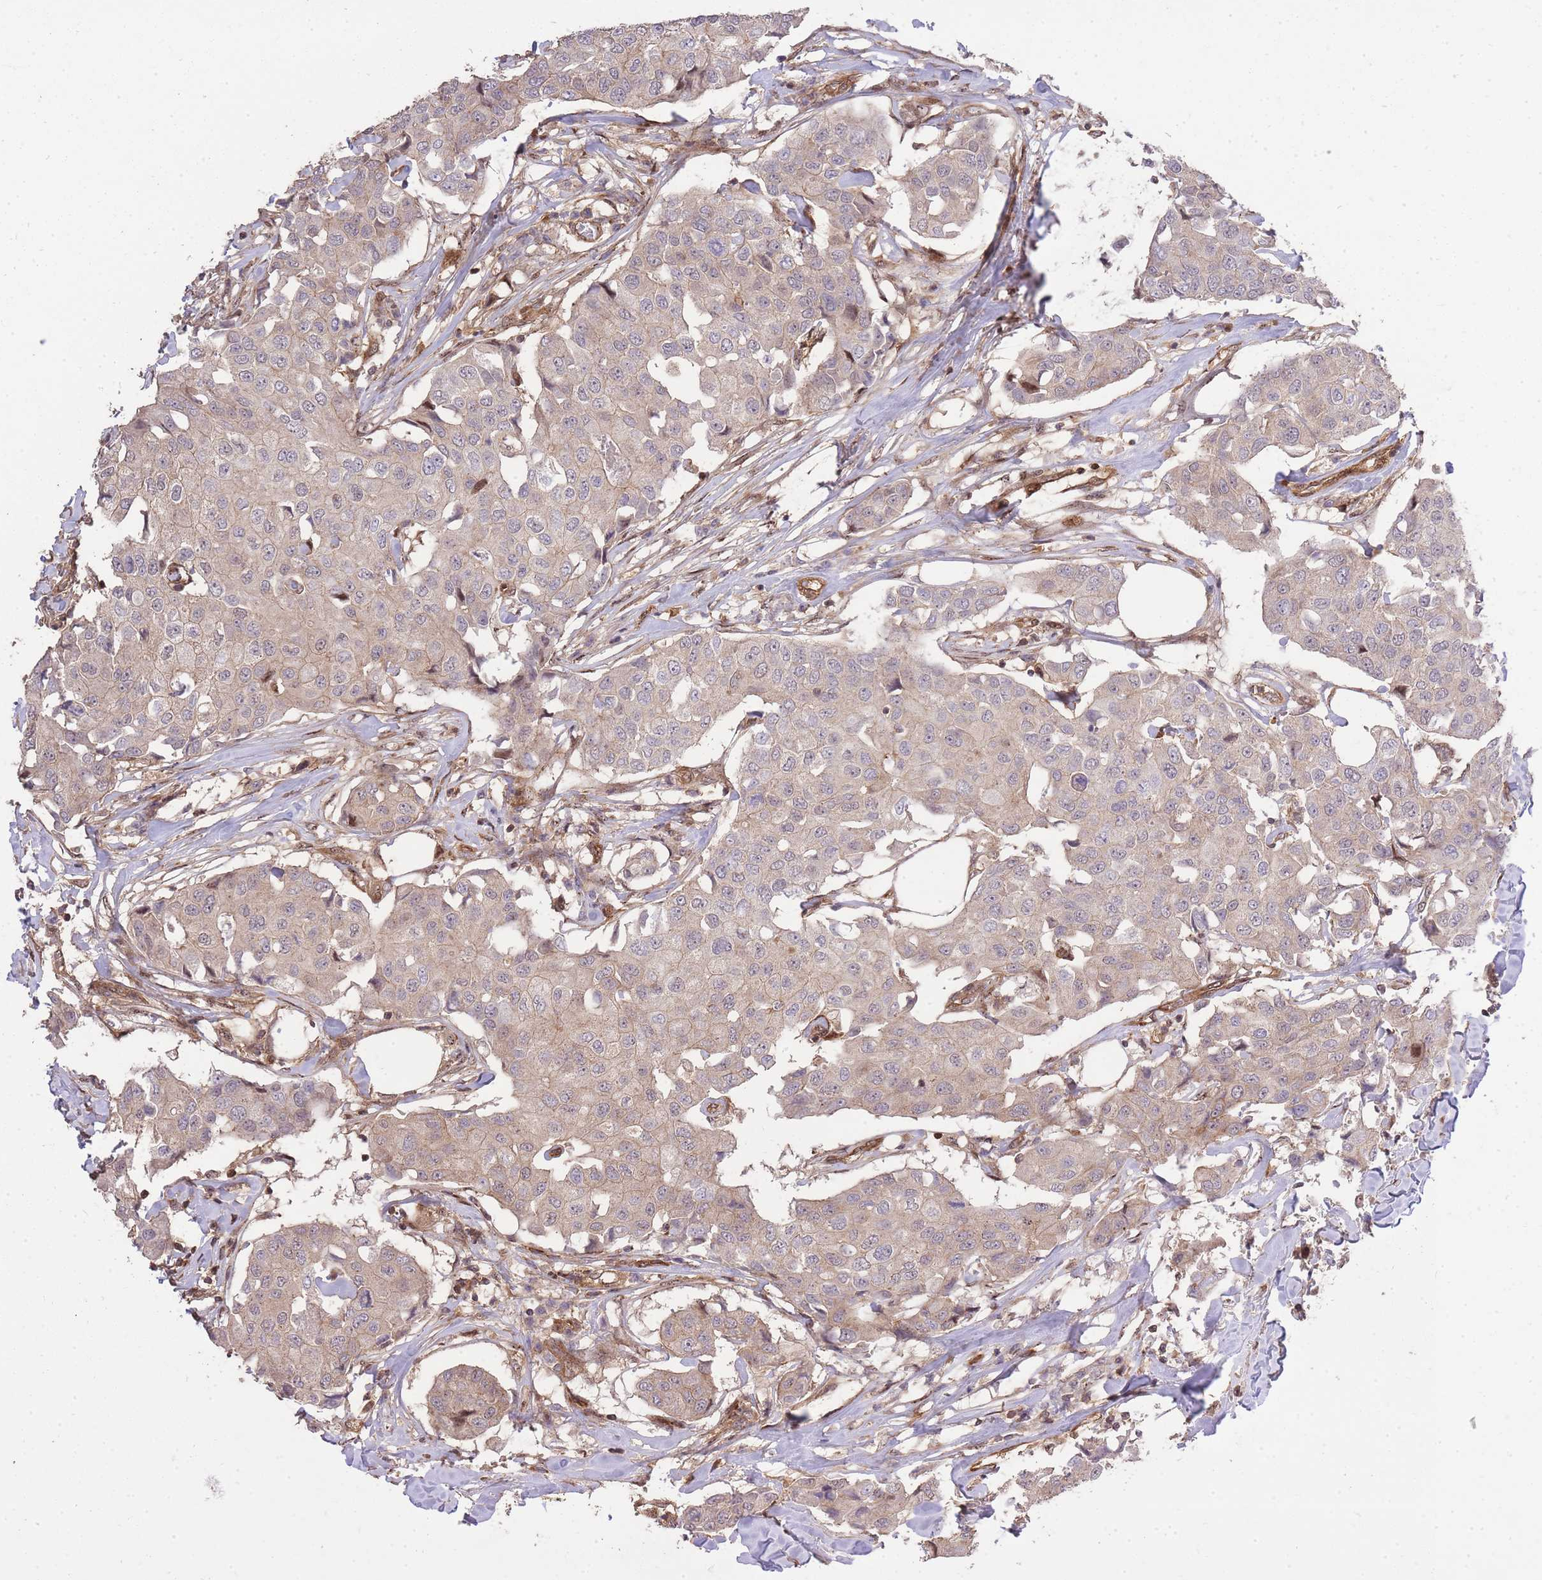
{"staining": {"intensity": "weak", "quantity": "<25%", "location": "cytoplasmic/membranous"}, "tissue": "breast cancer", "cell_type": "Tumor cells", "image_type": "cancer", "snomed": [{"axis": "morphology", "description": "Duct carcinoma"}, {"axis": "topography", "description": "Breast"}], "caption": "Breast intraductal carcinoma stained for a protein using immunohistochemistry (IHC) reveals no staining tumor cells.", "gene": "PLD1", "patient": {"sex": "female", "age": 80}}